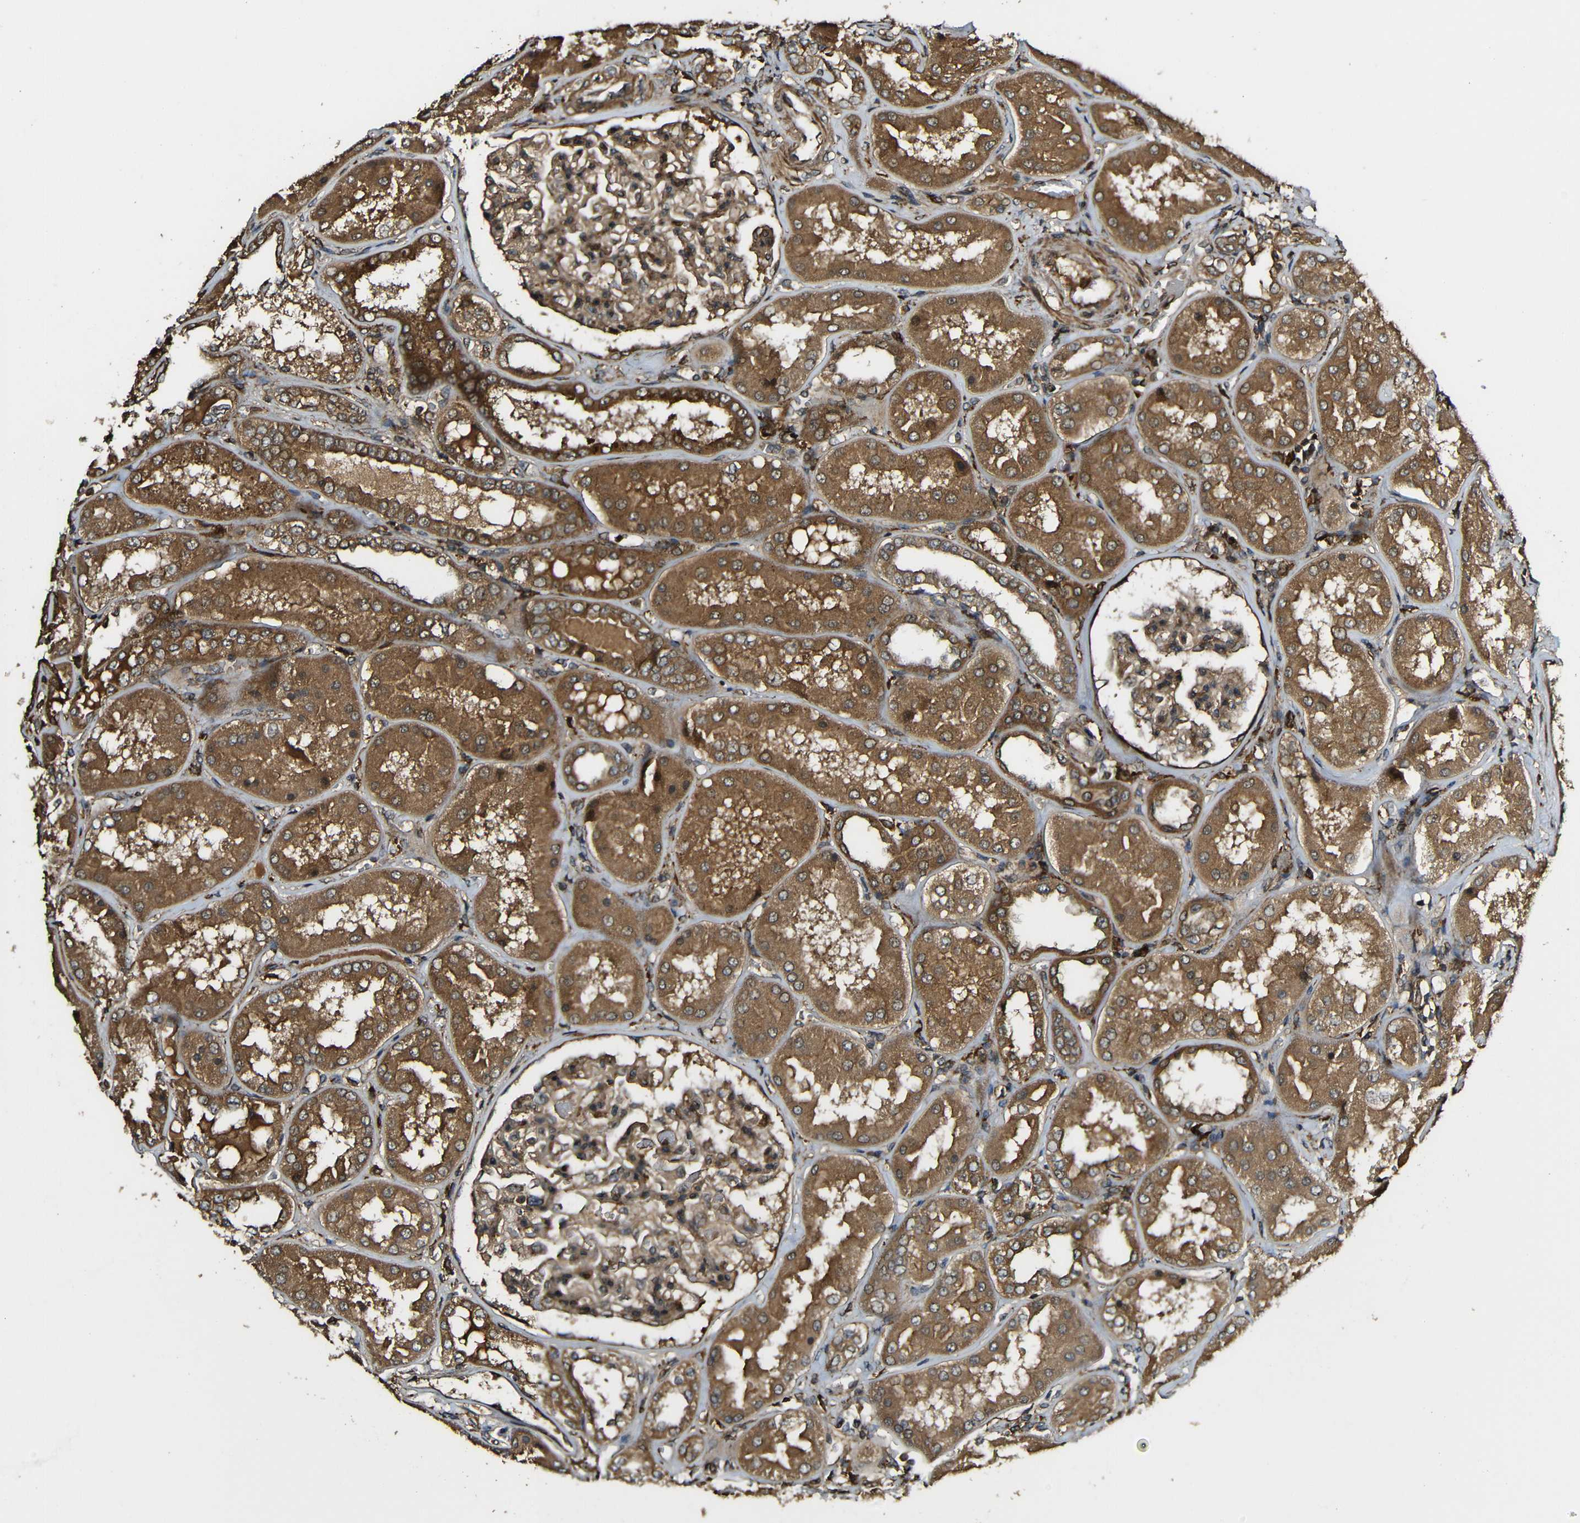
{"staining": {"intensity": "strong", "quantity": ">75%", "location": "cytoplasmic/membranous"}, "tissue": "kidney", "cell_type": "Cells in glomeruli", "image_type": "normal", "snomed": [{"axis": "morphology", "description": "Normal tissue, NOS"}, {"axis": "topography", "description": "Kidney"}], "caption": "High-power microscopy captured an immunohistochemistry histopathology image of benign kidney, revealing strong cytoplasmic/membranous staining in about >75% of cells in glomeruli. Using DAB (brown) and hematoxylin (blue) stains, captured at high magnification using brightfield microscopy.", "gene": "CASP8", "patient": {"sex": "female", "age": 56}}